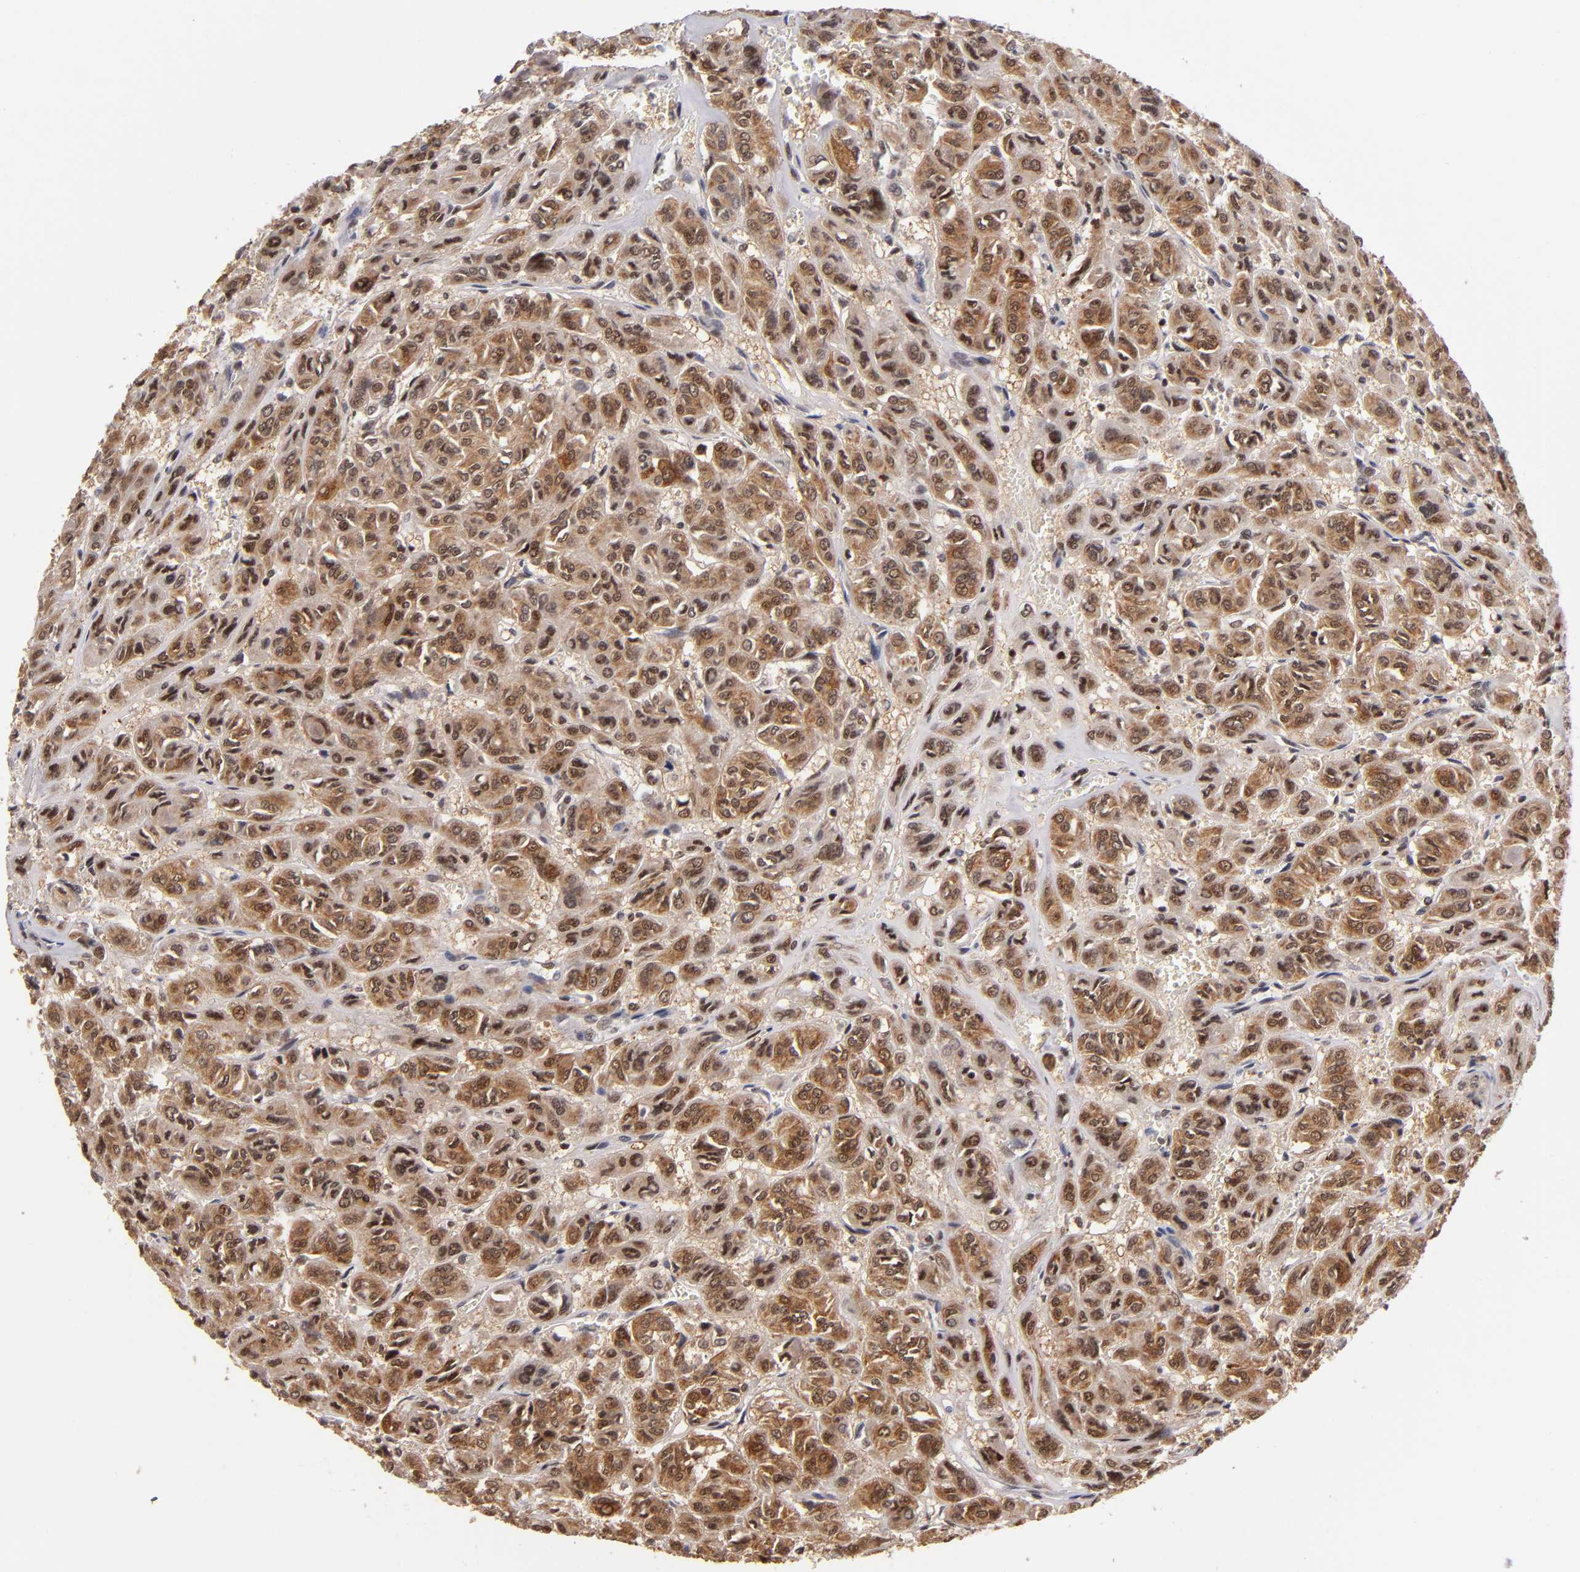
{"staining": {"intensity": "strong", "quantity": ">75%", "location": "cytoplasmic/membranous,nuclear"}, "tissue": "thyroid cancer", "cell_type": "Tumor cells", "image_type": "cancer", "snomed": [{"axis": "morphology", "description": "Follicular adenoma carcinoma, NOS"}, {"axis": "topography", "description": "Thyroid gland"}], "caption": "Immunohistochemistry histopathology image of human follicular adenoma carcinoma (thyroid) stained for a protein (brown), which shows high levels of strong cytoplasmic/membranous and nuclear positivity in about >75% of tumor cells.", "gene": "PCNX4", "patient": {"sex": "female", "age": 71}}